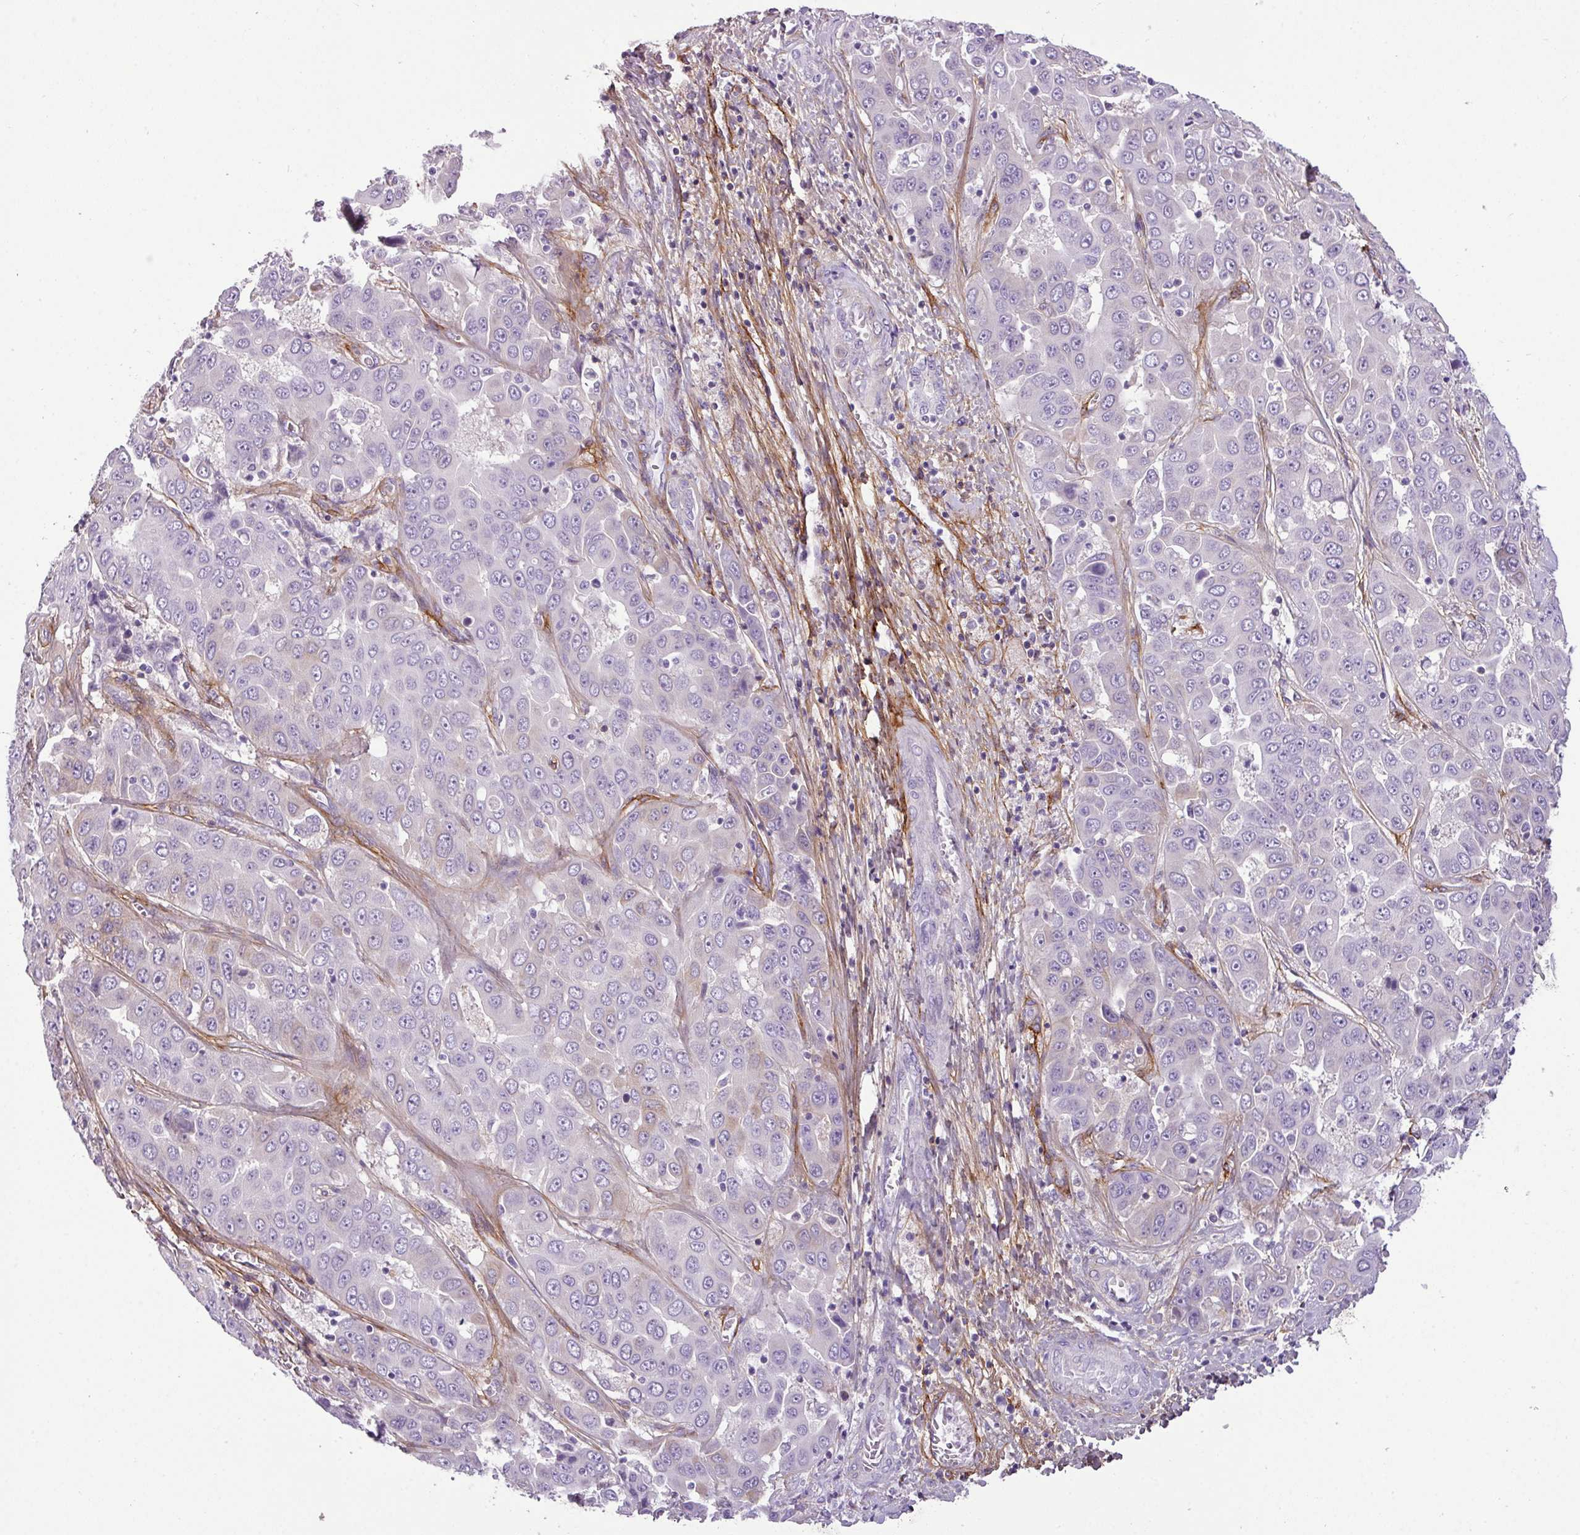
{"staining": {"intensity": "negative", "quantity": "none", "location": "none"}, "tissue": "liver cancer", "cell_type": "Tumor cells", "image_type": "cancer", "snomed": [{"axis": "morphology", "description": "Cholangiocarcinoma"}, {"axis": "topography", "description": "Liver"}], "caption": "Immunohistochemistry (IHC) of liver cholangiocarcinoma demonstrates no positivity in tumor cells.", "gene": "PARD6G", "patient": {"sex": "female", "age": 52}}